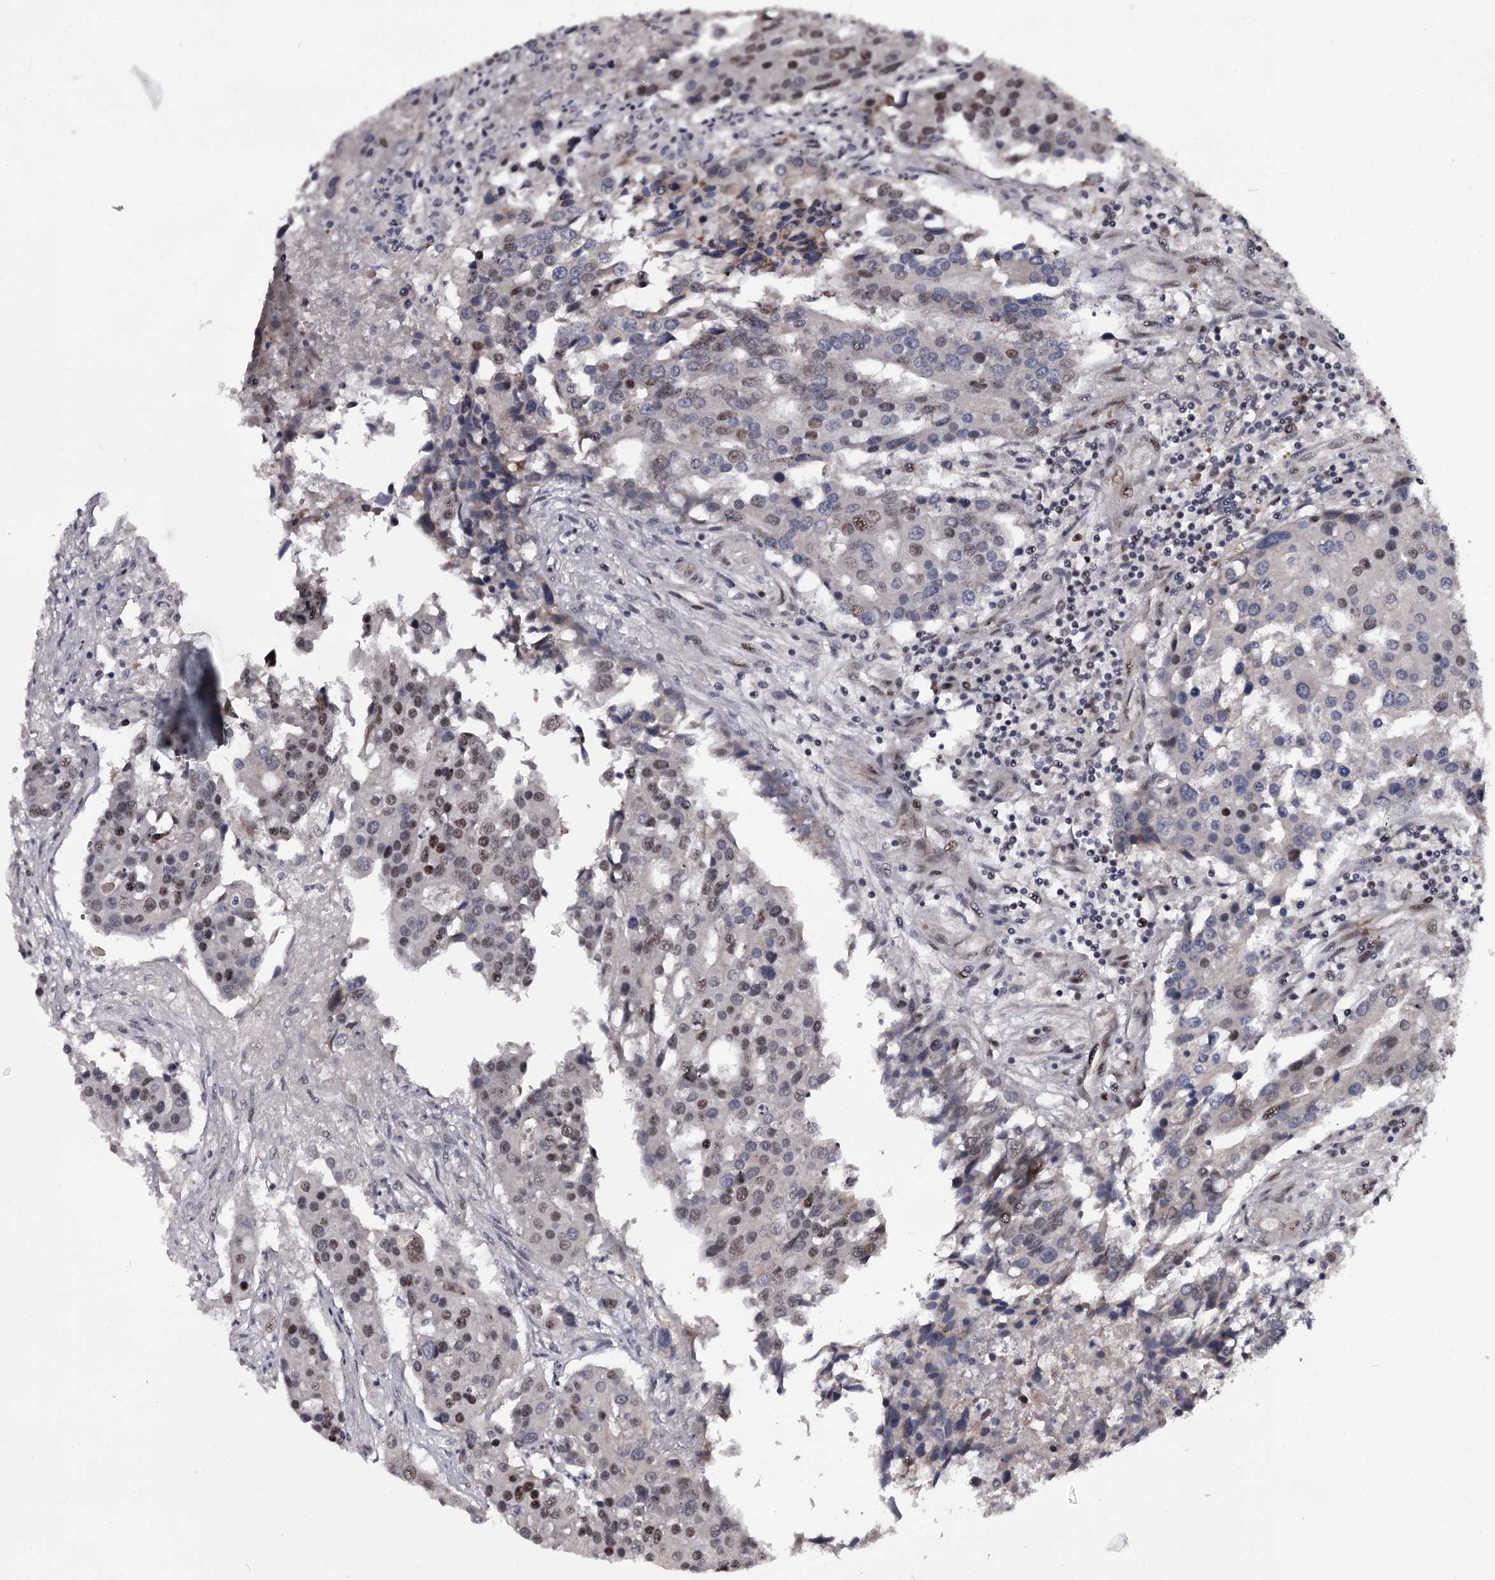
{"staining": {"intensity": "moderate", "quantity": "25%-75%", "location": "nuclear"}, "tissue": "colorectal cancer", "cell_type": "Tumor cells", "image_type": "cancer", "snomed": [{"axis": "morphology", "description": "Adenocarcinoma, NOS"}, {"axis": "topography", "description": "Colon"}], "caption": "Colorectal adenocarcinoma was stained to show a protein in brown. There is medium levels of moderate nuclear expression in about 25%-75% of tumor cells.", "gene": "RNF44", "patient": {"sex": "male", "age": 77}}